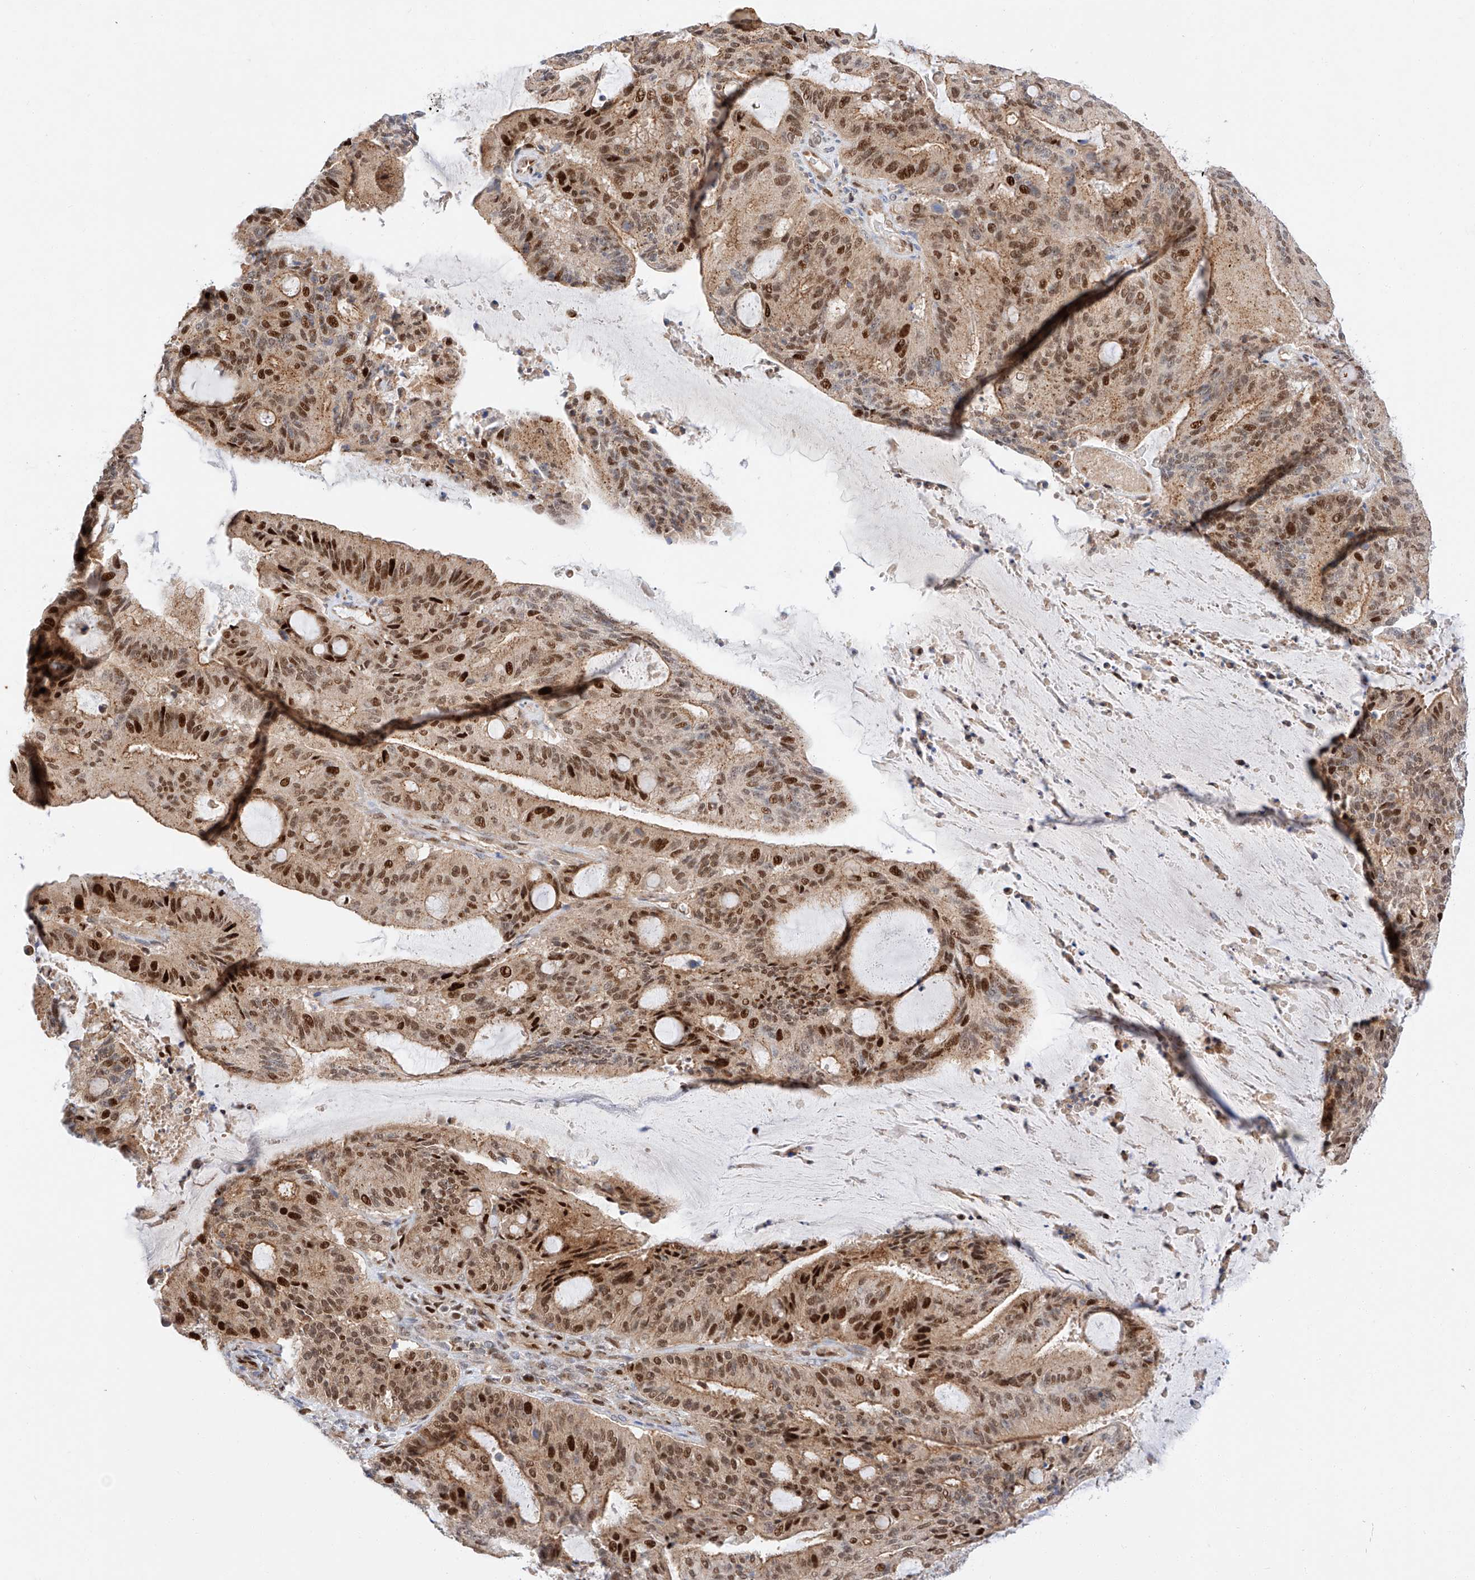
{"staining": {"intensity": "strong", "quantity": ">75%", "location": "cytoplasmic/membranous,nuclear"}, "tissue": "liver cancer", "cell_type": "Tumor cells", "image_type": "cancer", "snomed": [{"axis": "morphology", "description": "Normal tissue, NOS"}, {"axis": "morphology", "description": "Cholangiocarcinoma"}, {"axis": "topography", "description": "Liver"}, {"axis": "topography", "description": "Peripheral nerve tissue"}], "caption": "A brown stain labels strong cytoplasmic/membranous and nuclear expression of a protein in human cholangiocarcinoma (liver) tumor cells.", "gene": "HDAC9", "patient": {"sex": "female", "age": 73}}